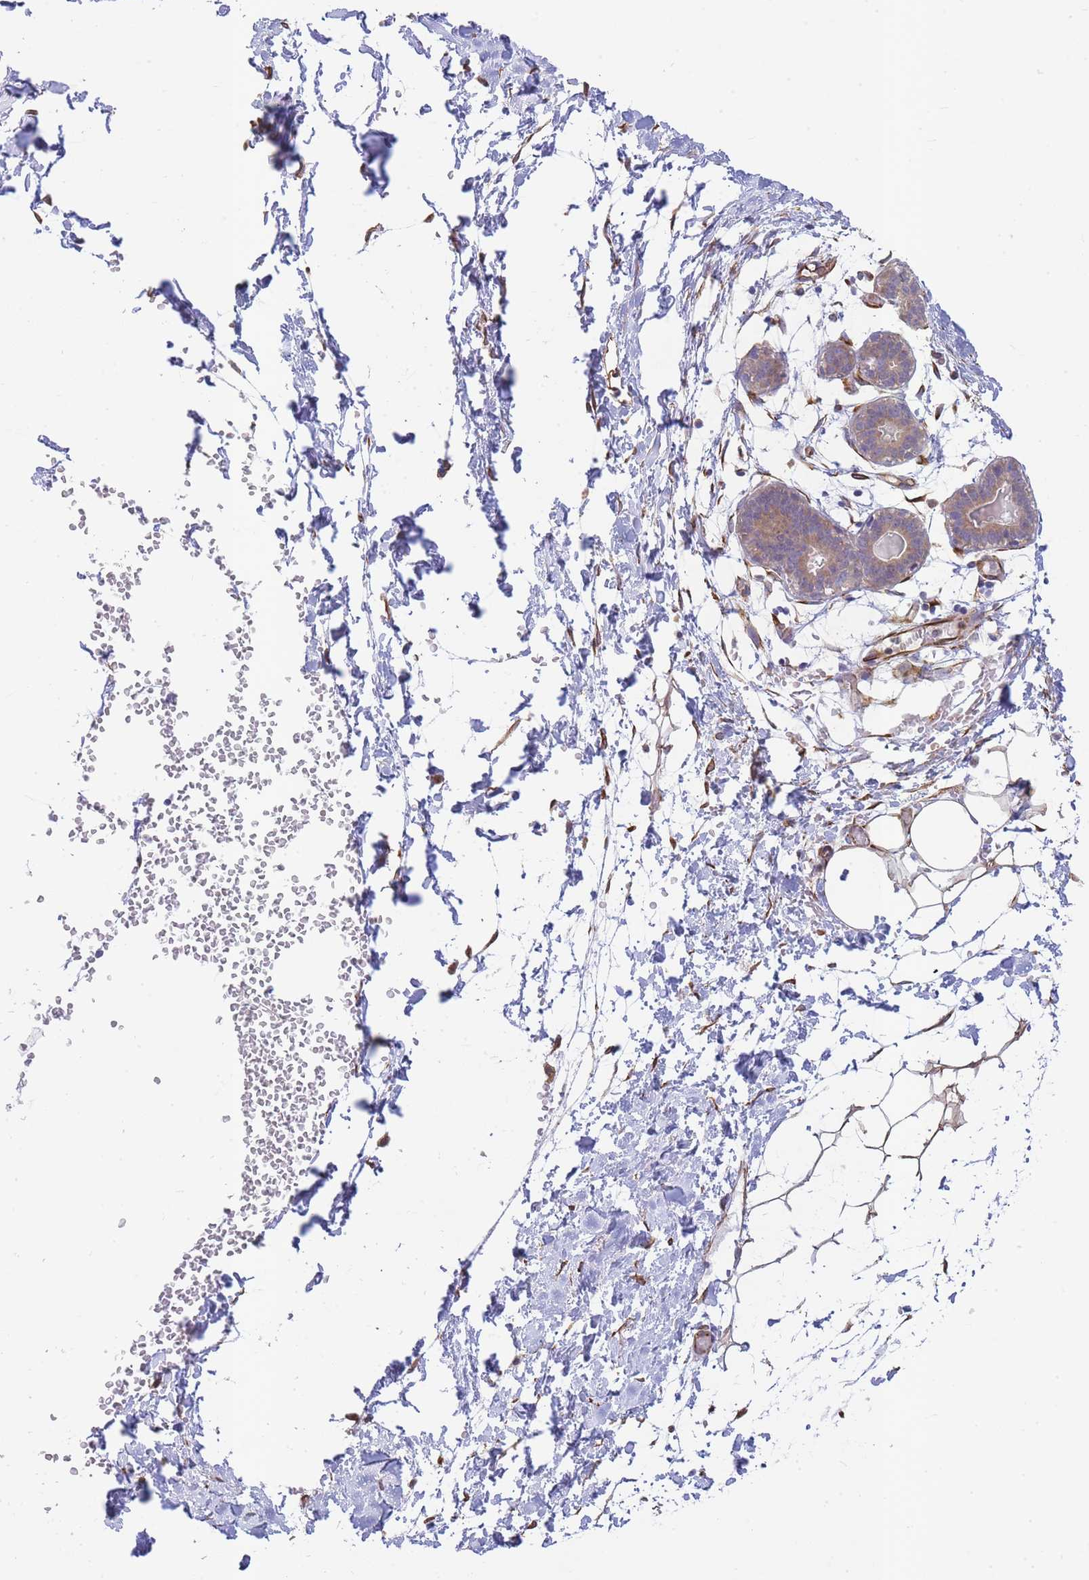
{"staining": {"intensity": "negative", "quantity": "none", "location": "none"}, "tissue": "breast", "cell_type": "Adipocytes", "image_type": "normal", "snomed": [{"axis": "morphology", "description": "Normal tissue, NOS"}, {"axis": "topography", "description": "Breast"}], "caption": "Immunohistochemical staining of unremarkable human breast reveals no significant expression in adipocytes. (Brightfield microscopy of DAB (3,3'-diaminobenzidine) immunohistochemistry at high magnification).", "gene": "ECPAS", "patient": {"sex": "female", "age": 27}}